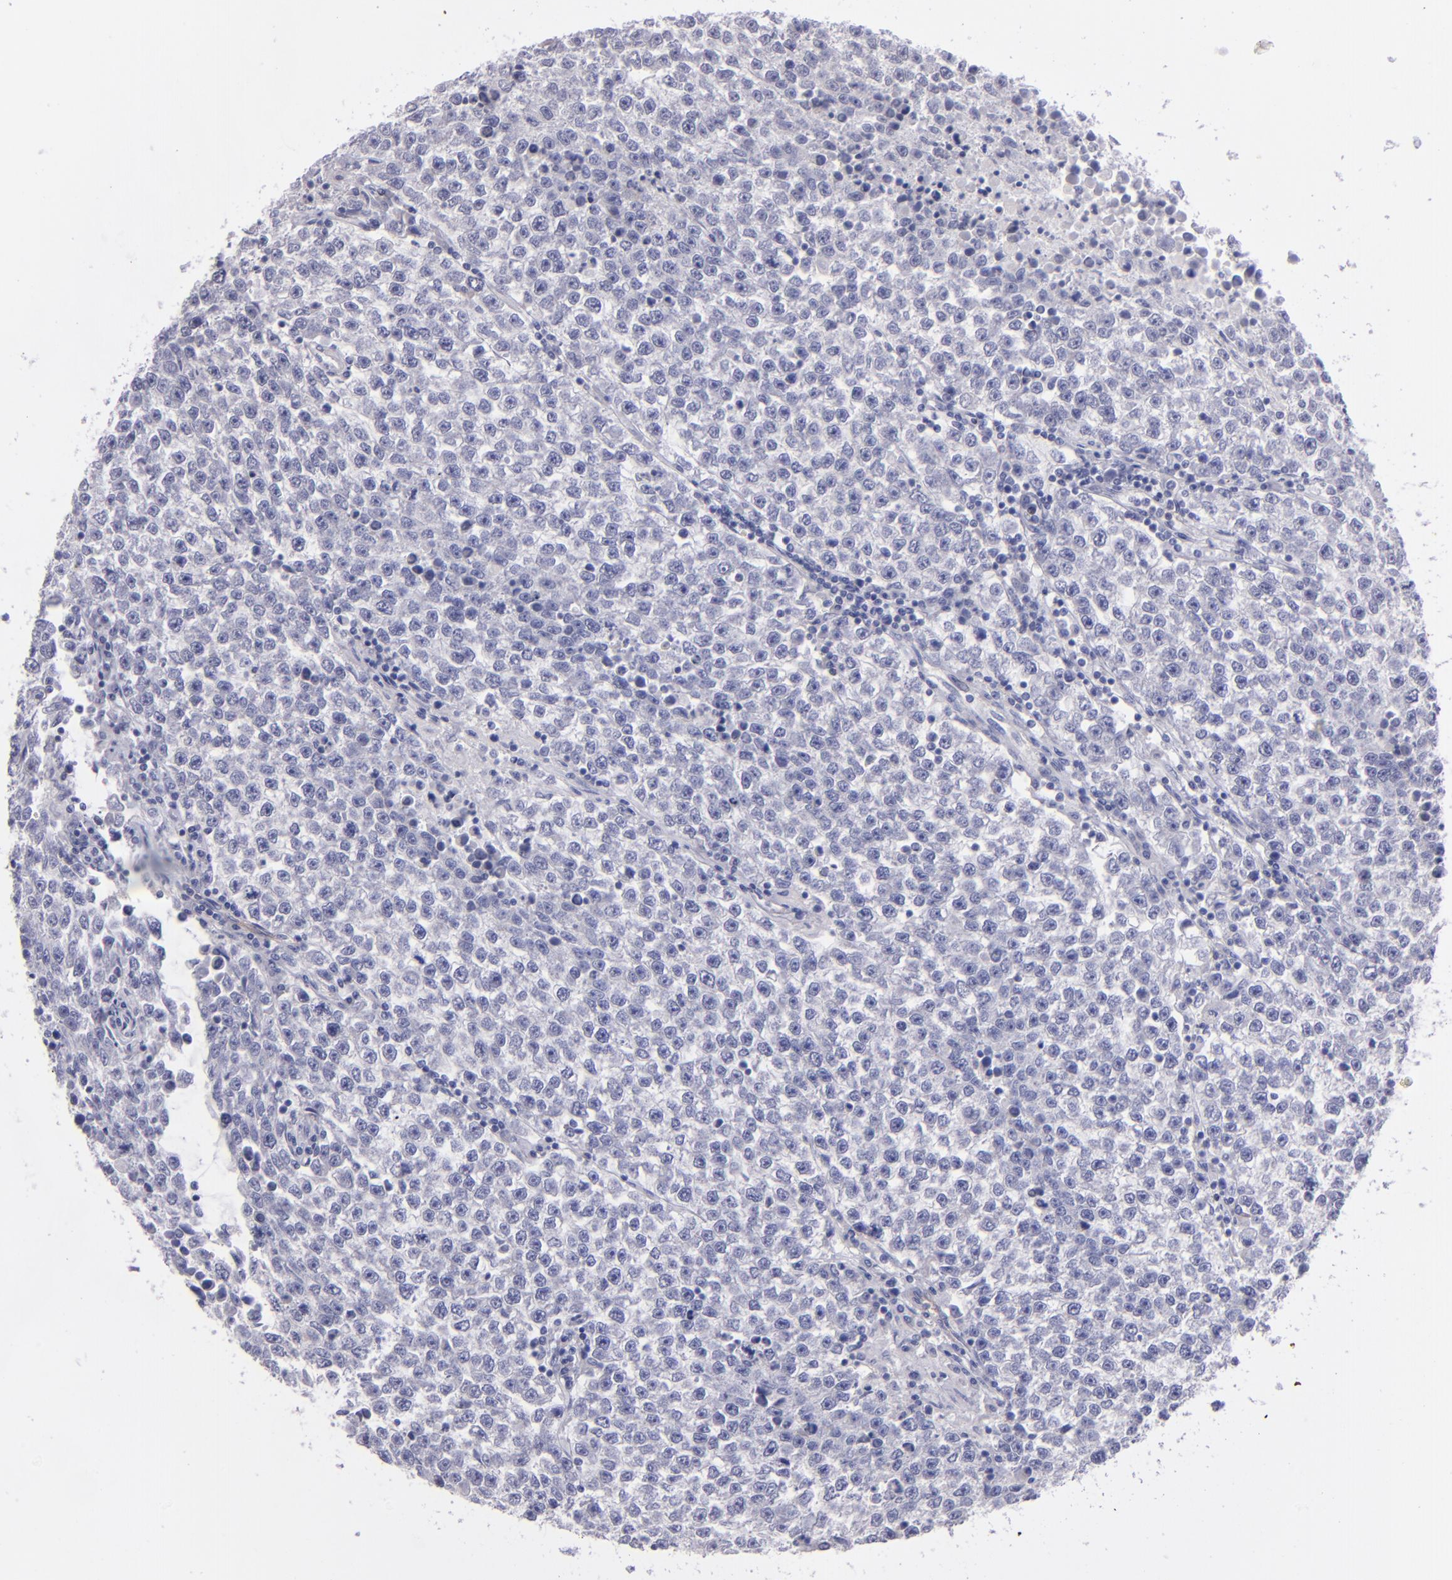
{"staining": {"intensity": "negative", "quantity": "none", "location": "none"}, "tissue": "testis cancer", "cell_type": "Tumor cells", "image_type": "cancer", "snomed": [{"axis": "morphology", "description": "Seminoma, NOS"}, {"axis": "topography", "description": "Testis"}], "caption": "Immunohistochemistry photomicrograph of testis cancer stained for a protein (brown), which demonstrates no expression in tumor cells.", "gene": "SNAP25", "patient": {"sex": "male", "age": 36}}